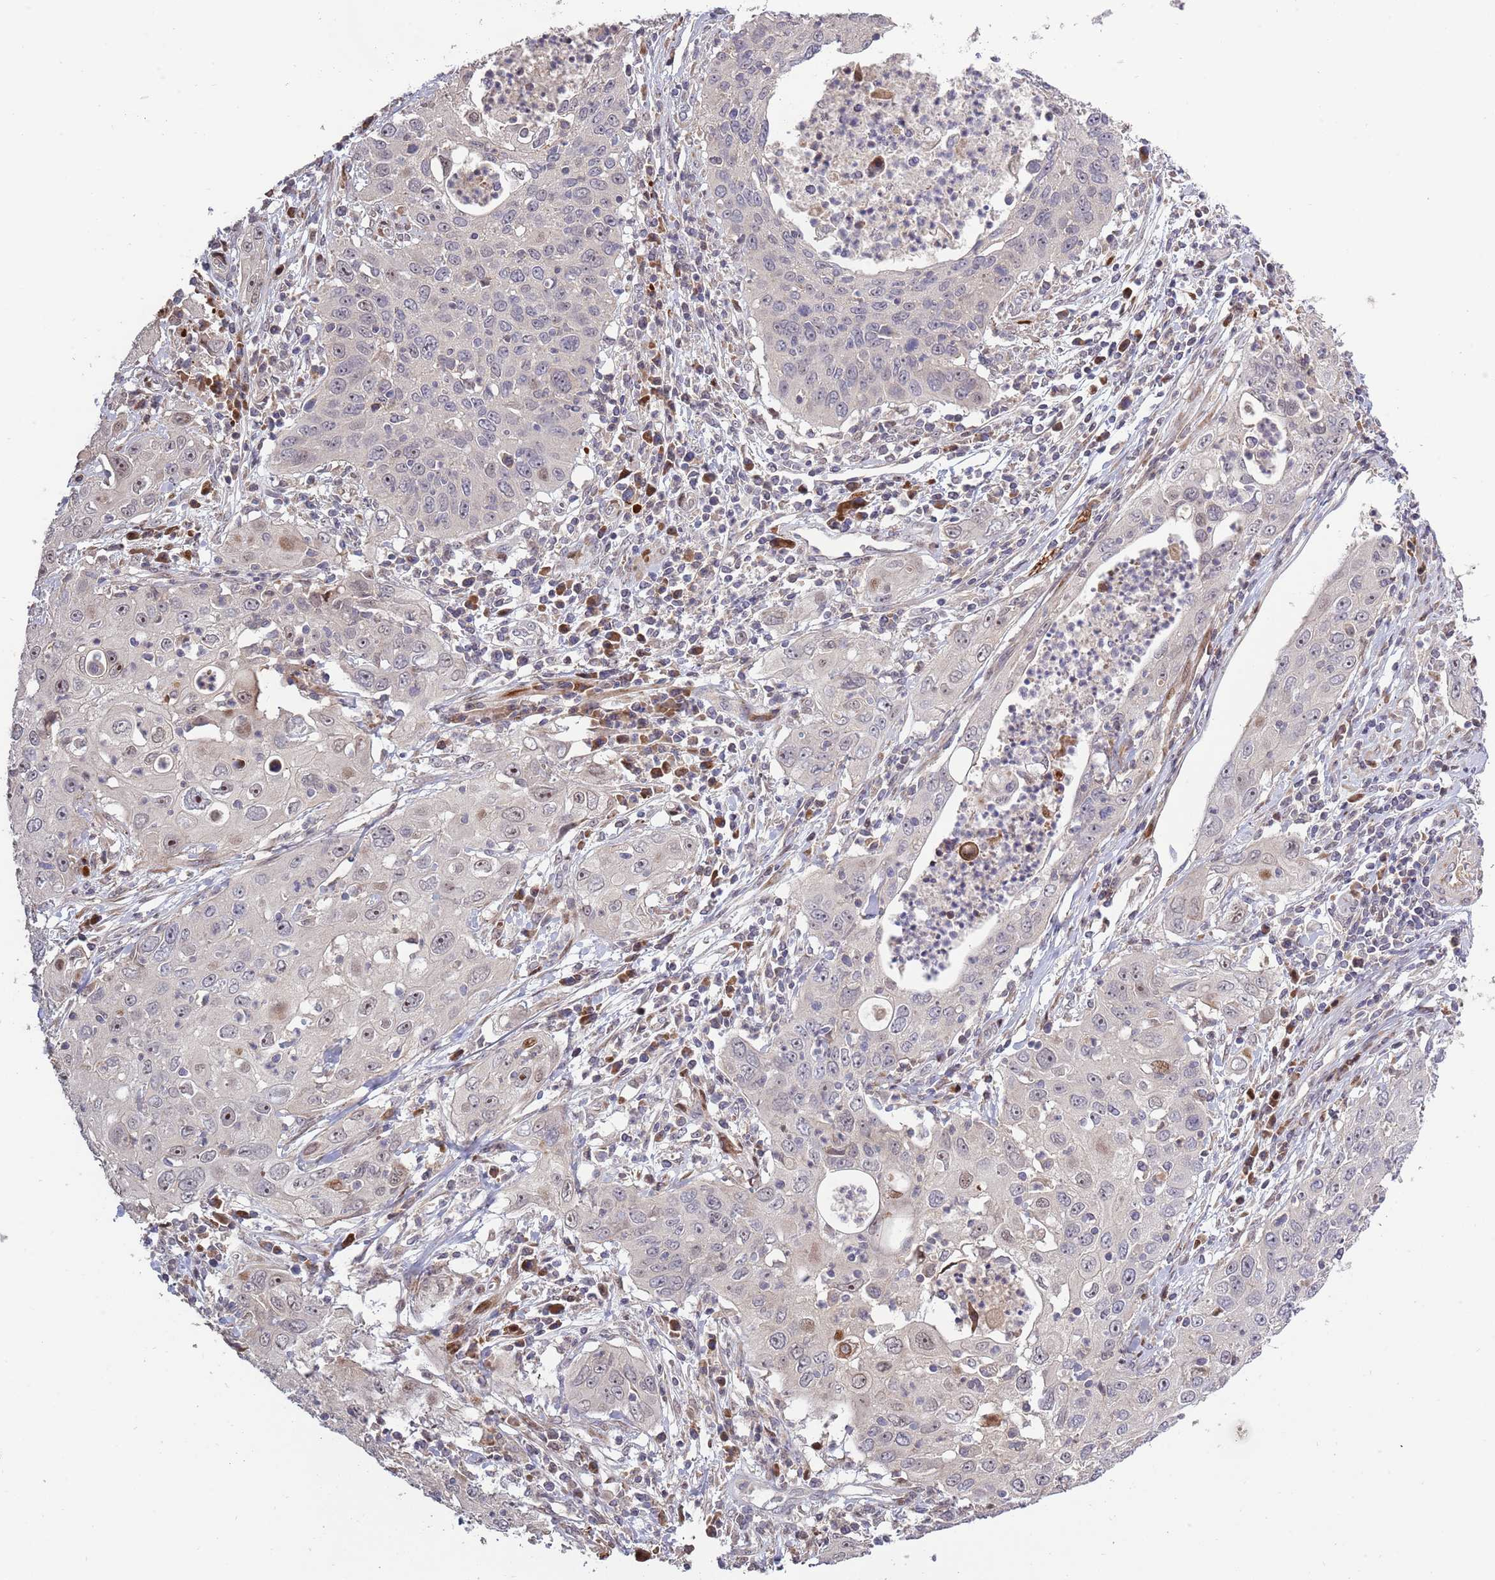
{"staining": {"intensity": "moderate", "quantity": "<25%", "location": "nuclear"}, "tissue": "cervical cancer", "cell_type": "Tumor cells", "image_type": "cancer", "snomed": [{"axis": "morphology", "description": "Squamous cell carcinoma, NOS"}, {"axis": "topography", "description": "Cervix"}], "caption": "A brown stain labels moderate nuclear expression of a protein in cervical cancer (squamous cell carcinoma) tumor cells.", "gene": "SYNDIG1L", "patient": {"sex": "female", "age": 36}}